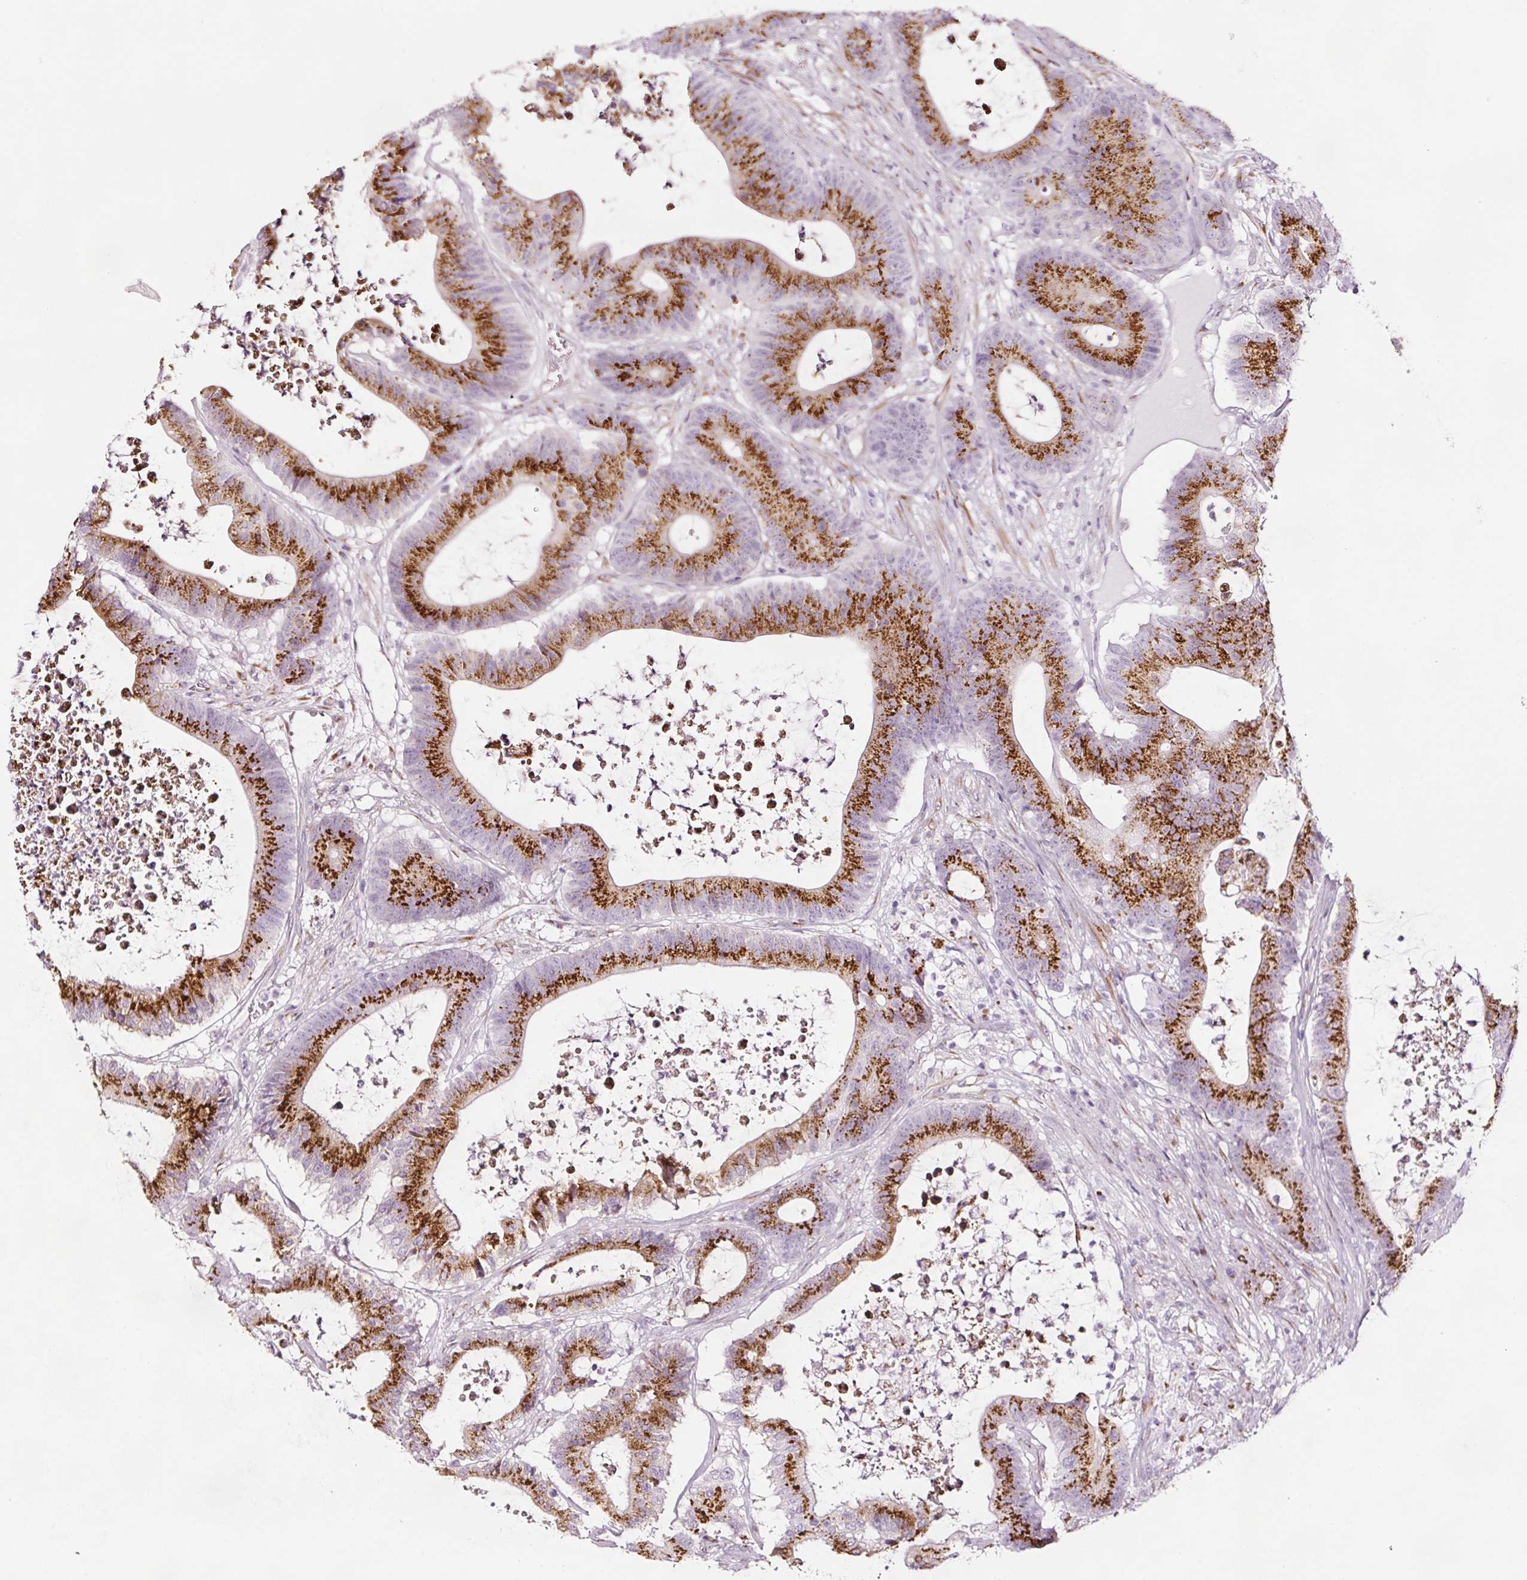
{"staining": {"intensity": "strong", "quantity": ">75%", "location": "cytoplasmic/membranous"}, "tissue": "colorectal cancer", "cell_type": "Tumor cells", "image_type": "cancer", "snomed": [{"axis": "morphology", "description": "Adenocarcinoma, NOS"}, {"axis": "topography", "description": "Colon"}], "caption": "Human adenocarcinoma (colorectal) stained with a brown dye reveals strong cytoplasmic/membranous positive positivity in about >75% of tumor cells.", "gene": "SDF4", "patient": {"sex": "female", "age": 84}}